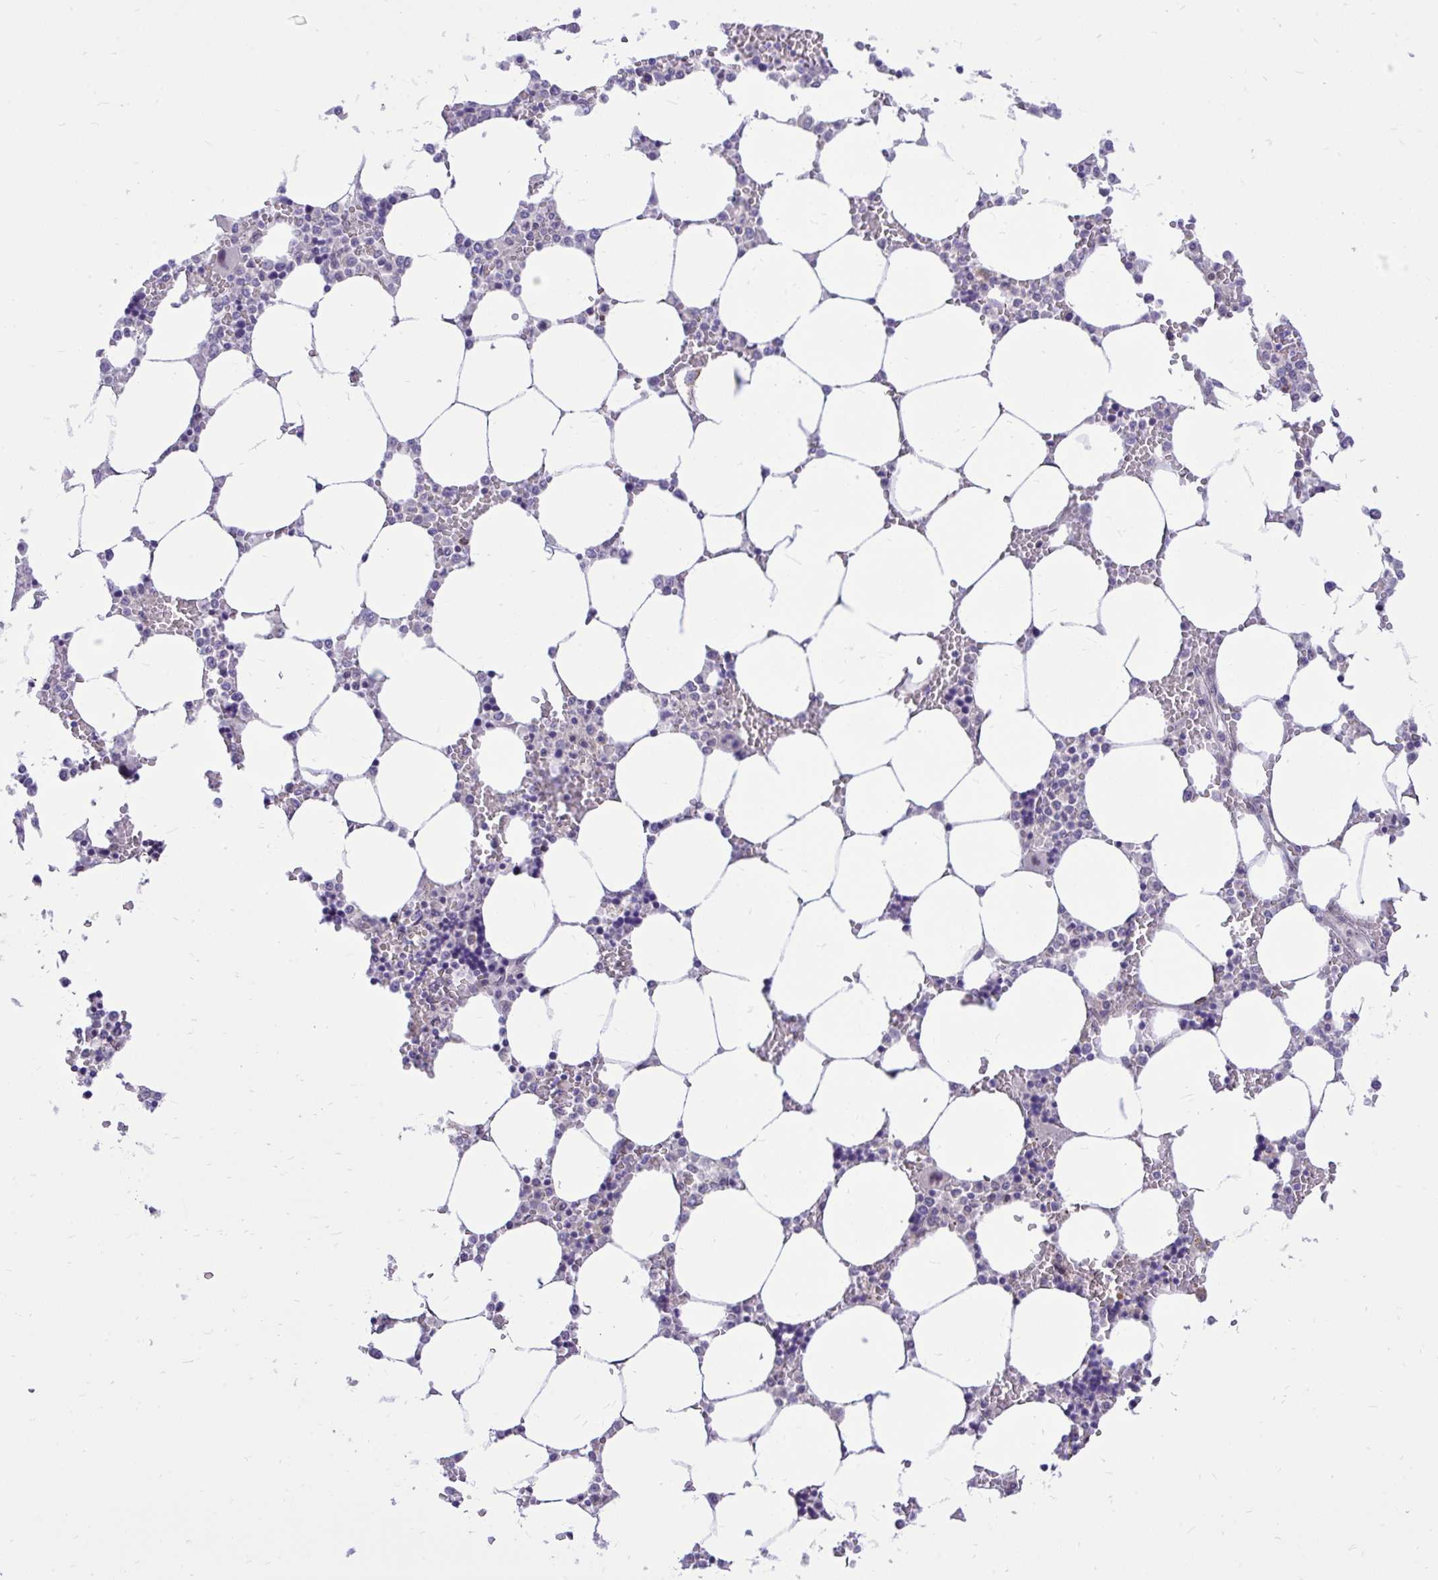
{"staining": {"intensity": "negative", "quantity": "none", "location": "none"}, "tissue": "bone marrow", "cell_type": "Hematopoietic cells", "image_type": "normal", "snomed": [{"axis": "morphology", "description": "Normal tissue, NOS"}, {"axis": "topography", "description": "Bone marrow"}], "caption": "This micrograph is of benign bone marrow stained with IHC to label a protein in brown with the nuclei are counter-stained blue. There is no staining in hematopoietic cells.", "gene": "CEACAM18", "patient": {"sex": "male", "age": 64}}